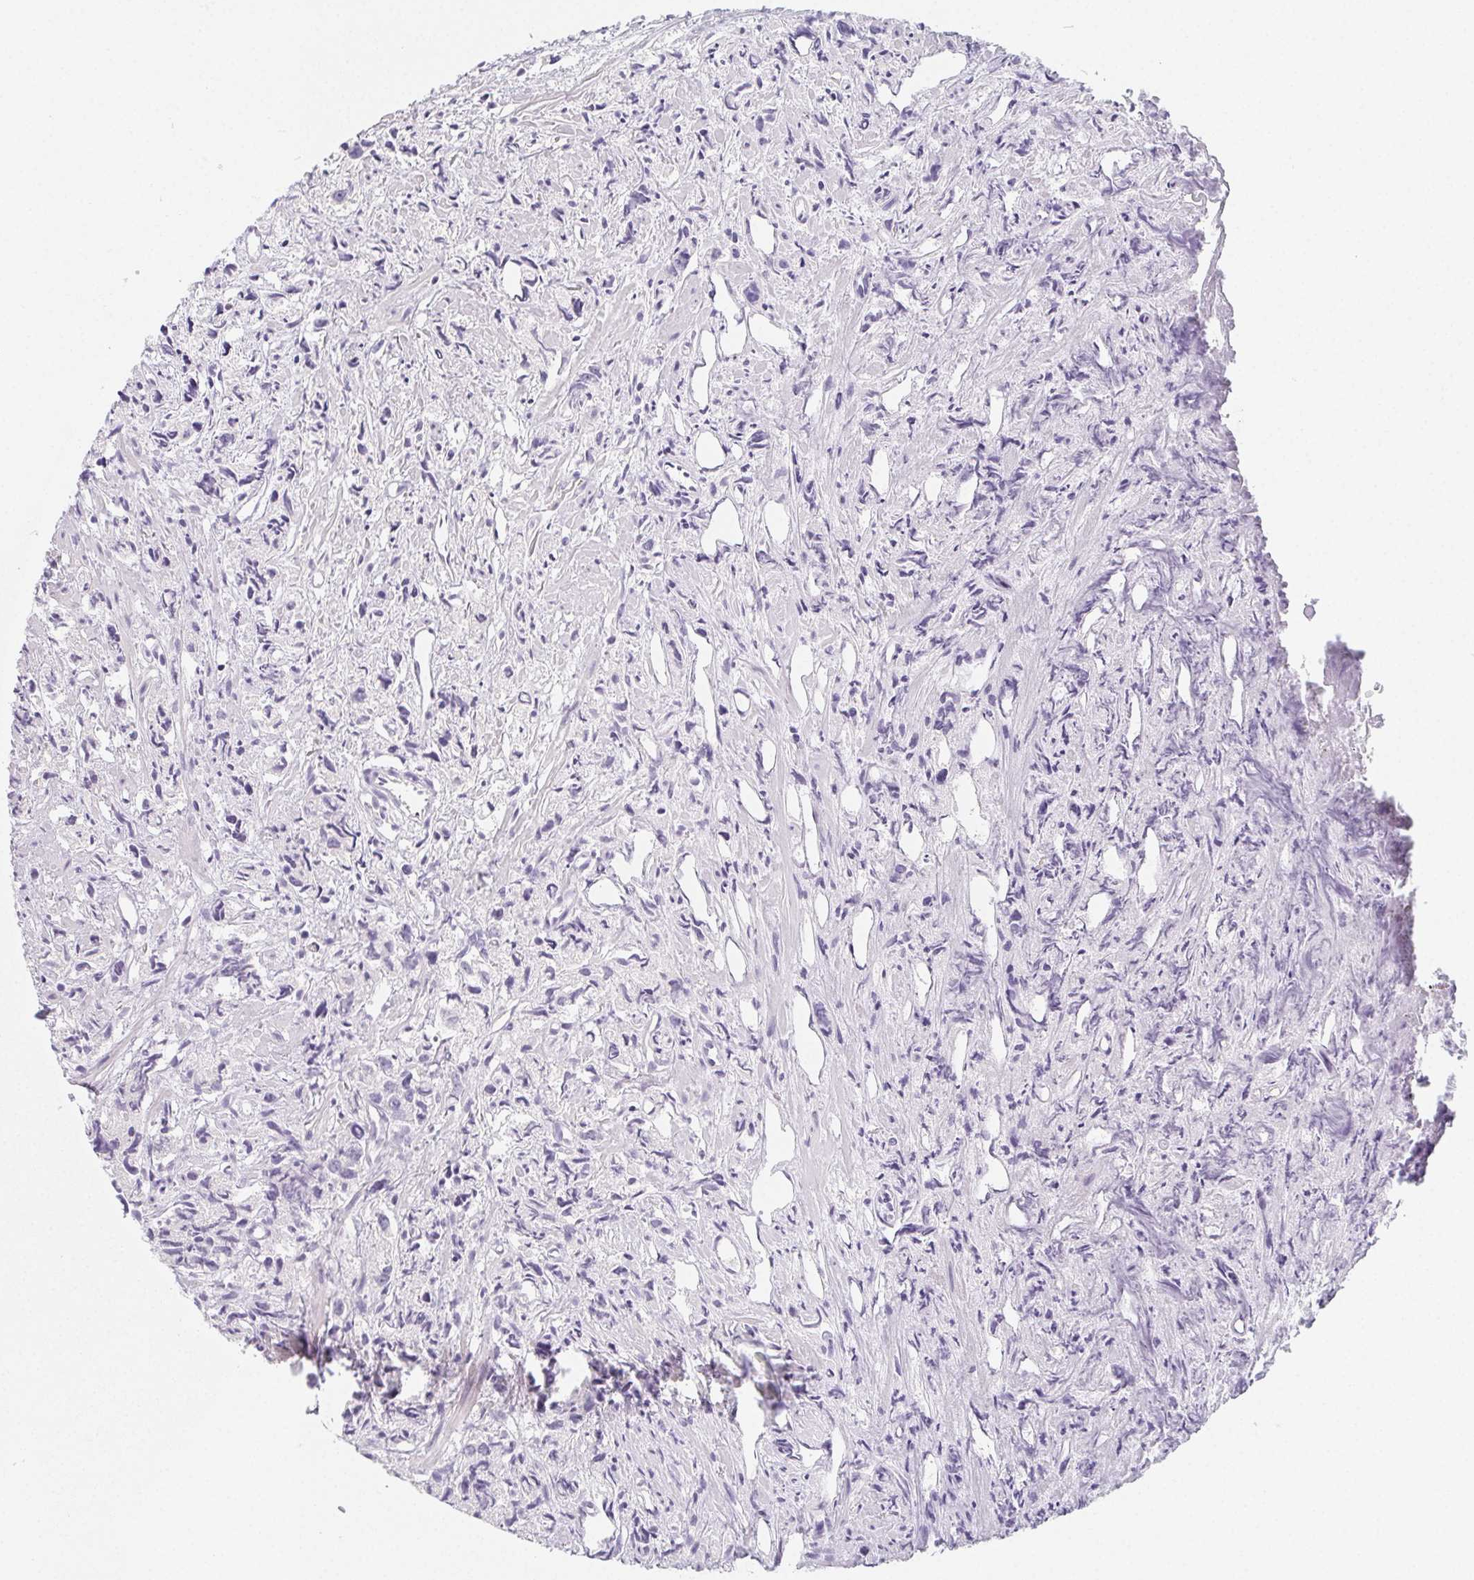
{"staining": {"intensity": "negative", "quantity": "none", "location": "none"}, "tissue": "prostate cancer", "cell_type": "Tumor cells", "image_type": "cancer", "snomed": [{"axis": "morphology", "description": "Adenocarcinoma, High grade"}, {"axis": "topography", "description": "Prostate"}], "caption": "A photomicrograph of adenocarcinoma (high-grade) (prostate) stained for a protein displays no brown staining in tumor cells.", "gene": "GLIPR1L1", "patient": {"sex": "male", "age": 58}}